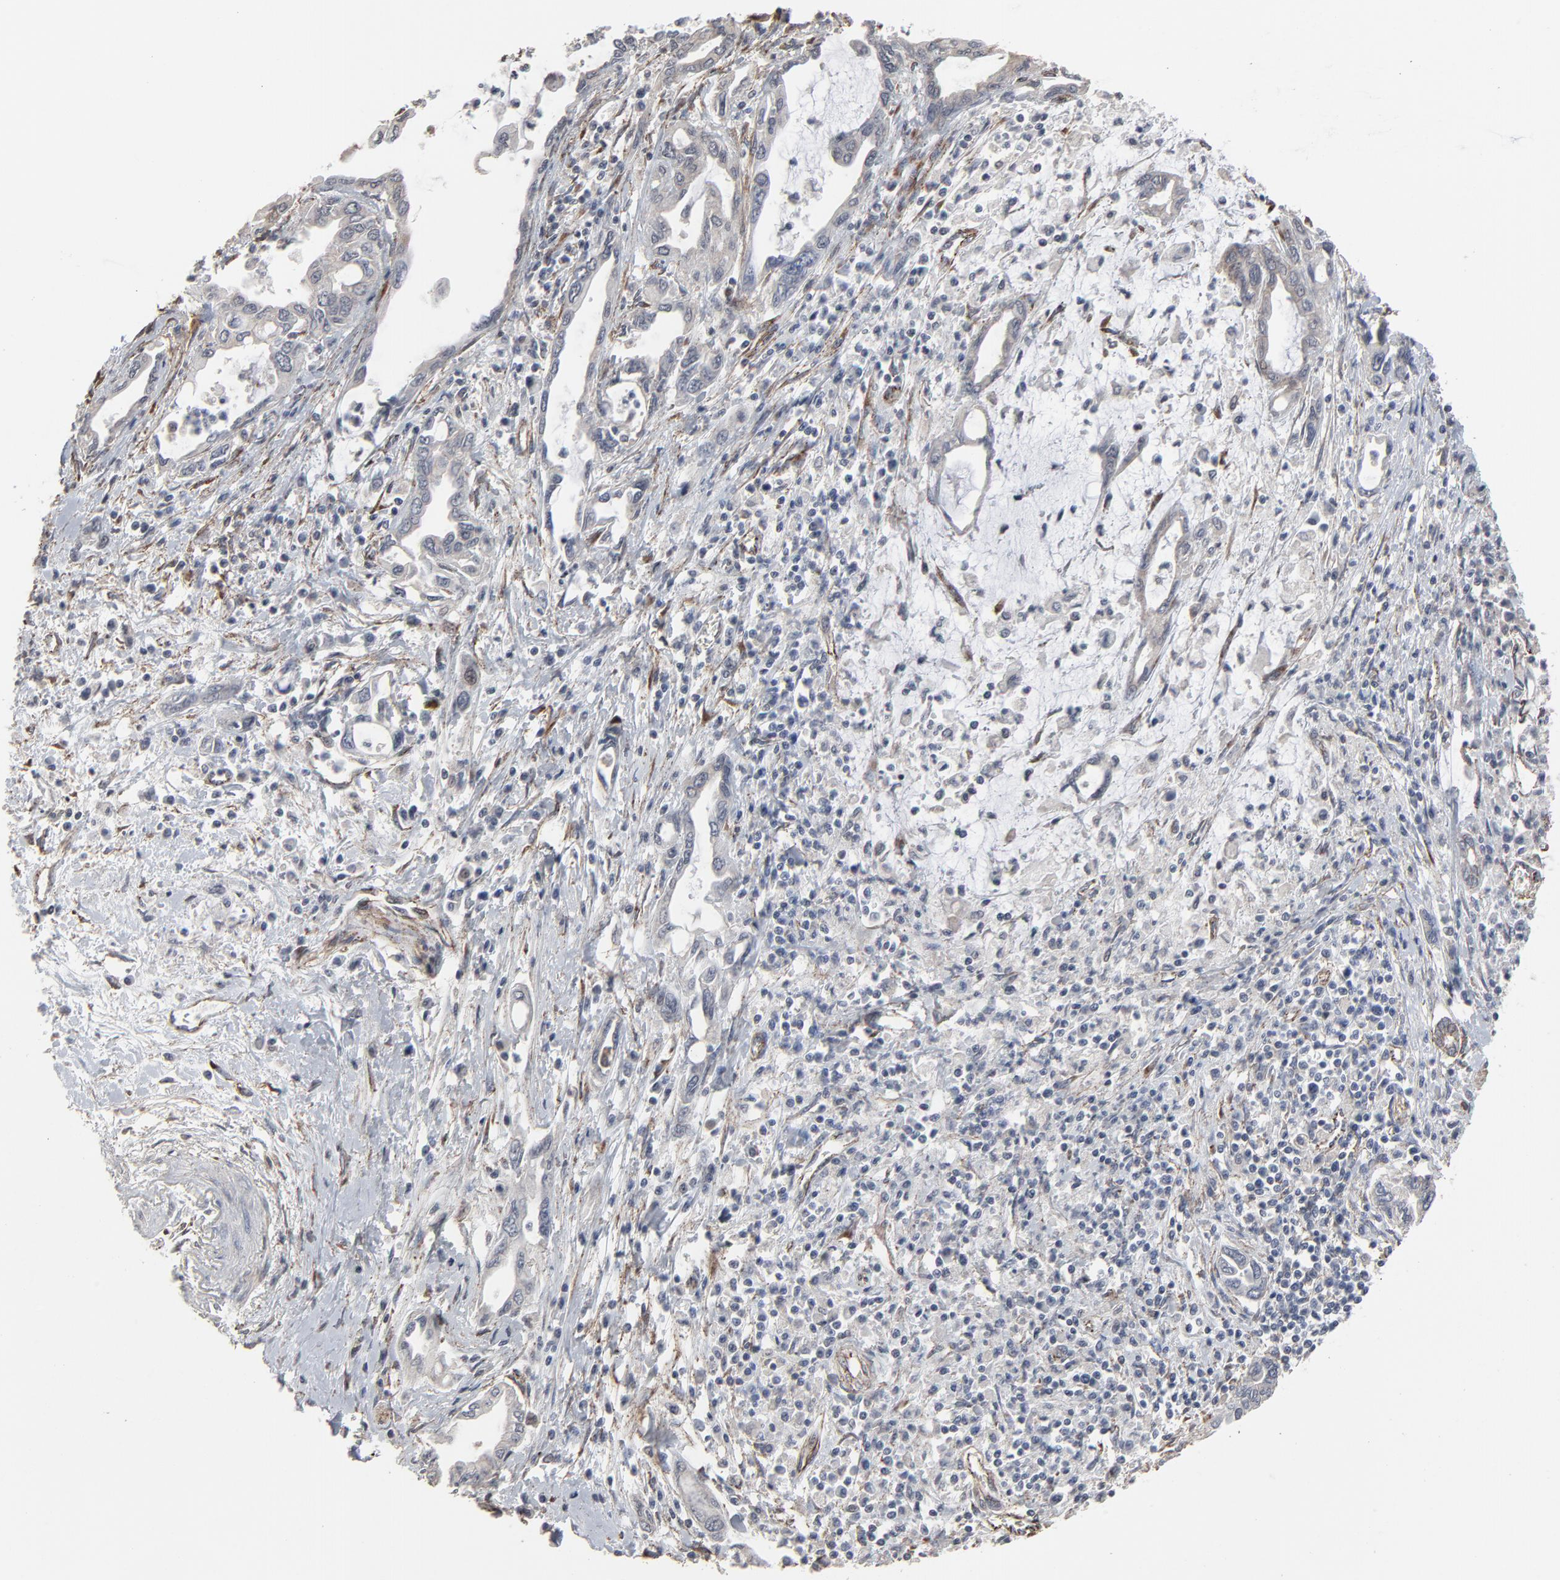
{"staining": {"intensity": "negative", "quantity": "none", "location": "none"}, "tissue": "pancreatic cancer", "cell_type": "Tumor cells", "image_type": "cancer", "snomed": [{"axis": "morphology", "description": "Adenocarcinoma, NOS"}, {"axis": "topography", "description": "Pancreas"}], "caption": "Adenocarcinoma (pancreatic) stained for a protein using IHC reveals no expression tumor cells.", "gene": "CTNND1", "patient": {"sex": "female", "age": 57}}